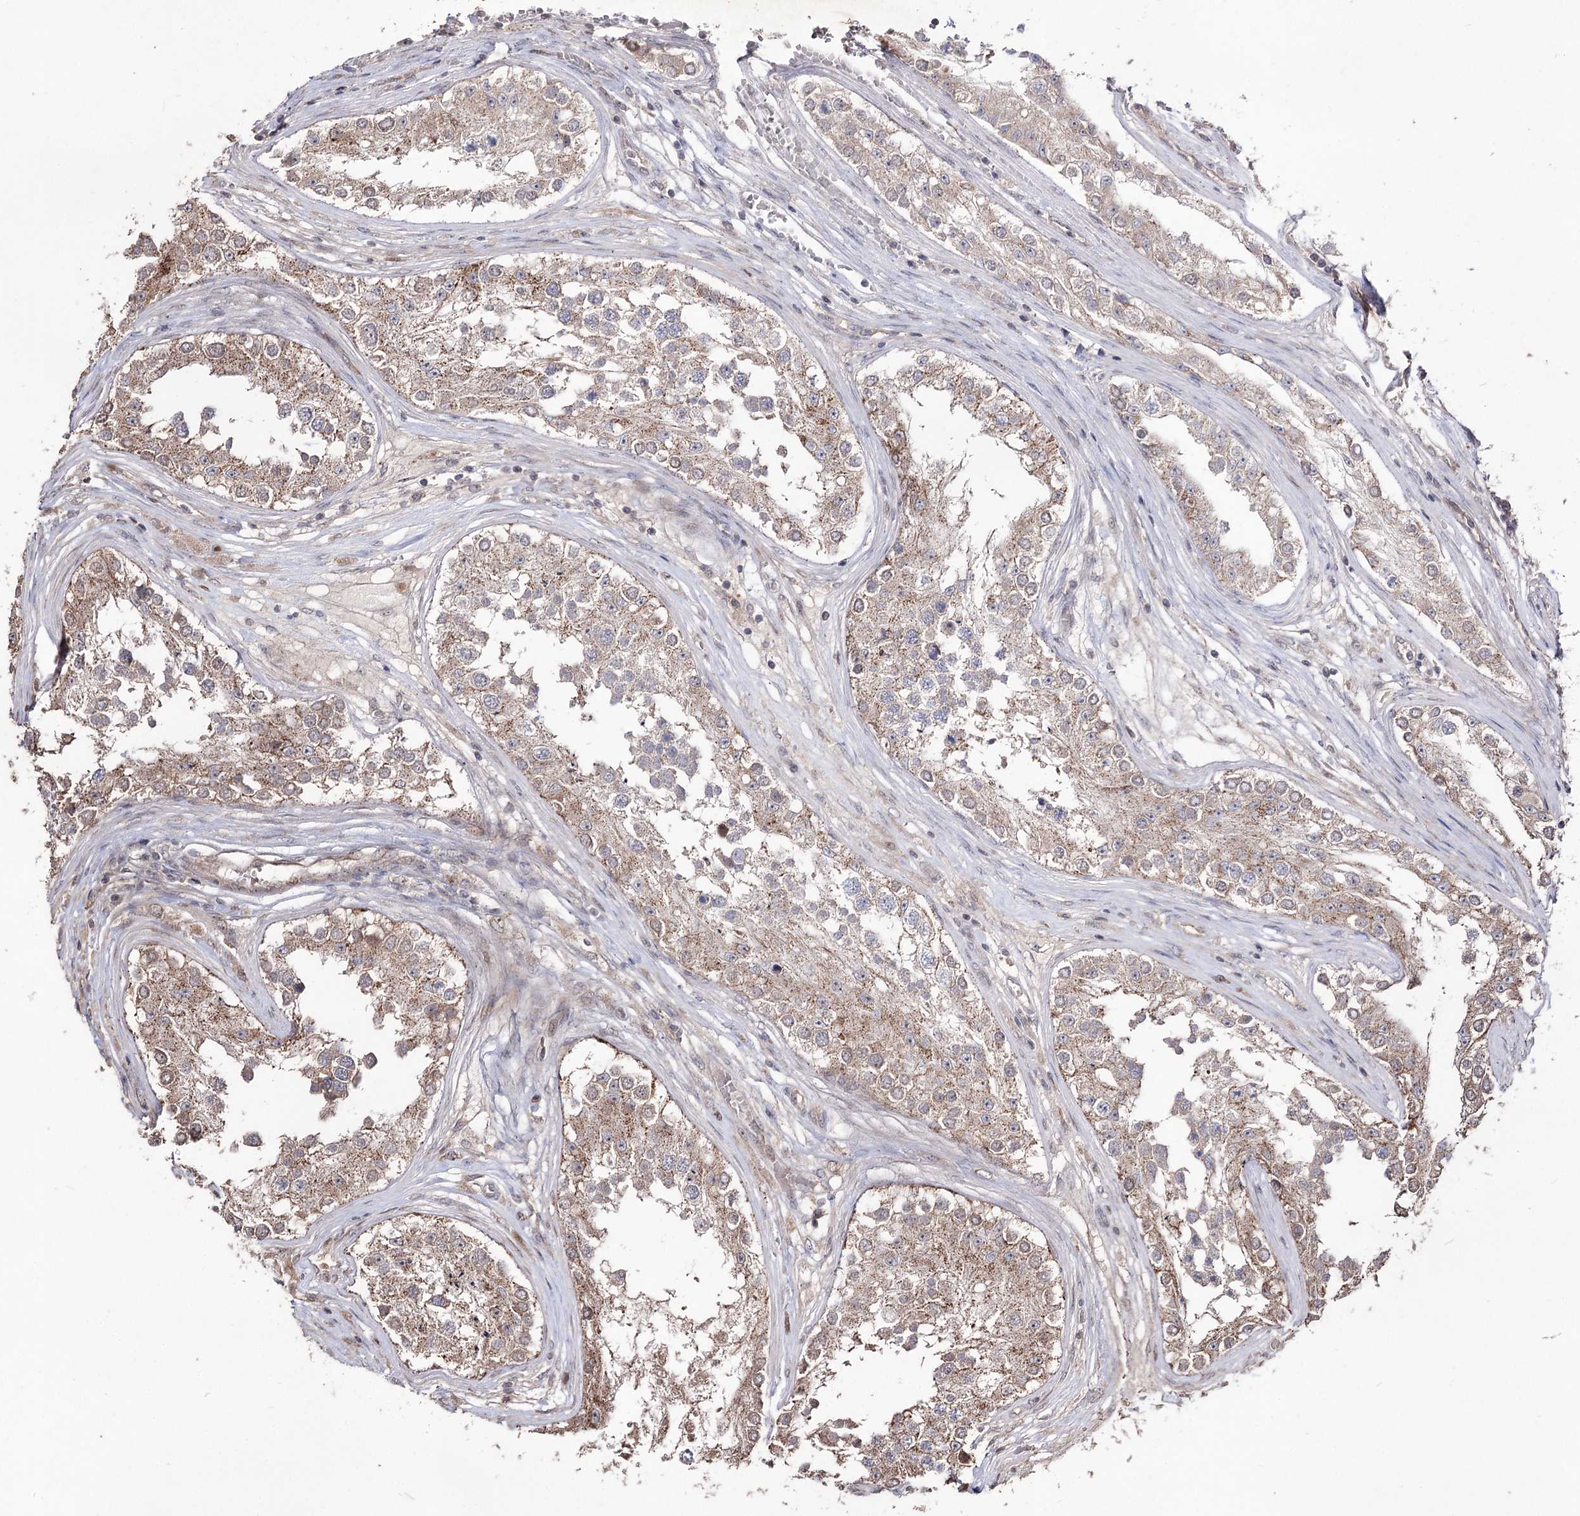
{"staining": {"intensity": "weak", "quantity": ">75%", "location": "cytoplasmic/membranous"}, "tissue": "testis cancer", "cell_type": "Tumor cells", "image_type": "cancer", "snomed": [{"axis": "morphology", "description": "Carcinoma, Embryonal, NOS"}, {"axis": "topography", "description": "Testis"}], "caption": "An image of human testis cancer (embryonal carcinoma) stained for a protein demonstrates weak cytoplasmic/membranous brown staining in tumor cells.", "gene": "CPNE8", "patient": {"sex": "male", "age": 25}}